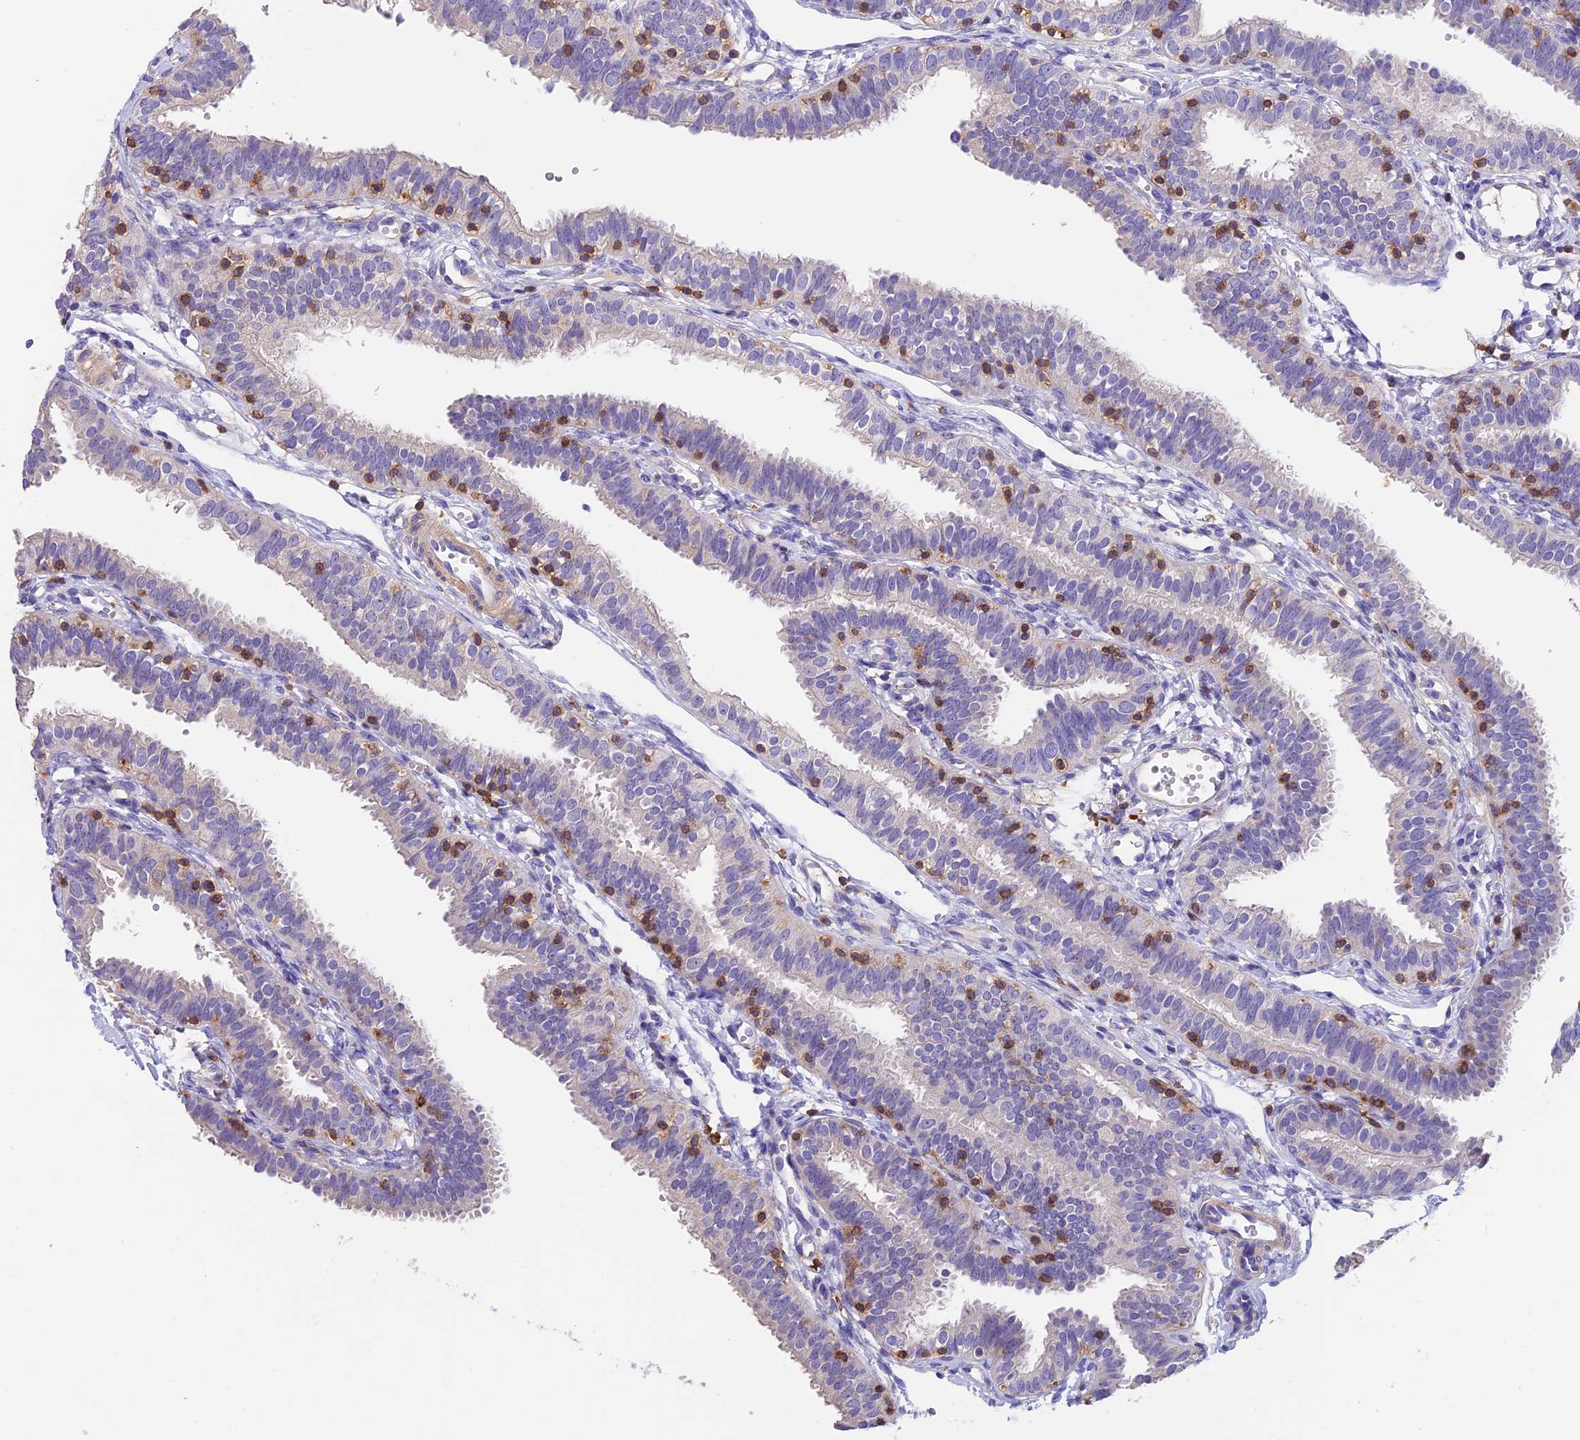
{"staining": {"intensity": "negative", "quantity": "none", "location": "none"}, "tissue": "fallopian tube", "cell_type": "Glandular cells", "image_type": "normal", "snomed": [{"axis": "morphology", "description": "Normal tissue, NOS"}, {"axis": "topography", "description": "Fallopian tube"}], "caption": "Protein analysis of unremarkable fallopian tube demonstrates no significant staining in glandular cells. (DAB immunohistochemistry visualized using brightfield microscopy, high magnification).", "gene": "LPXN", "patient": {"sex": "female", "age": 35}}